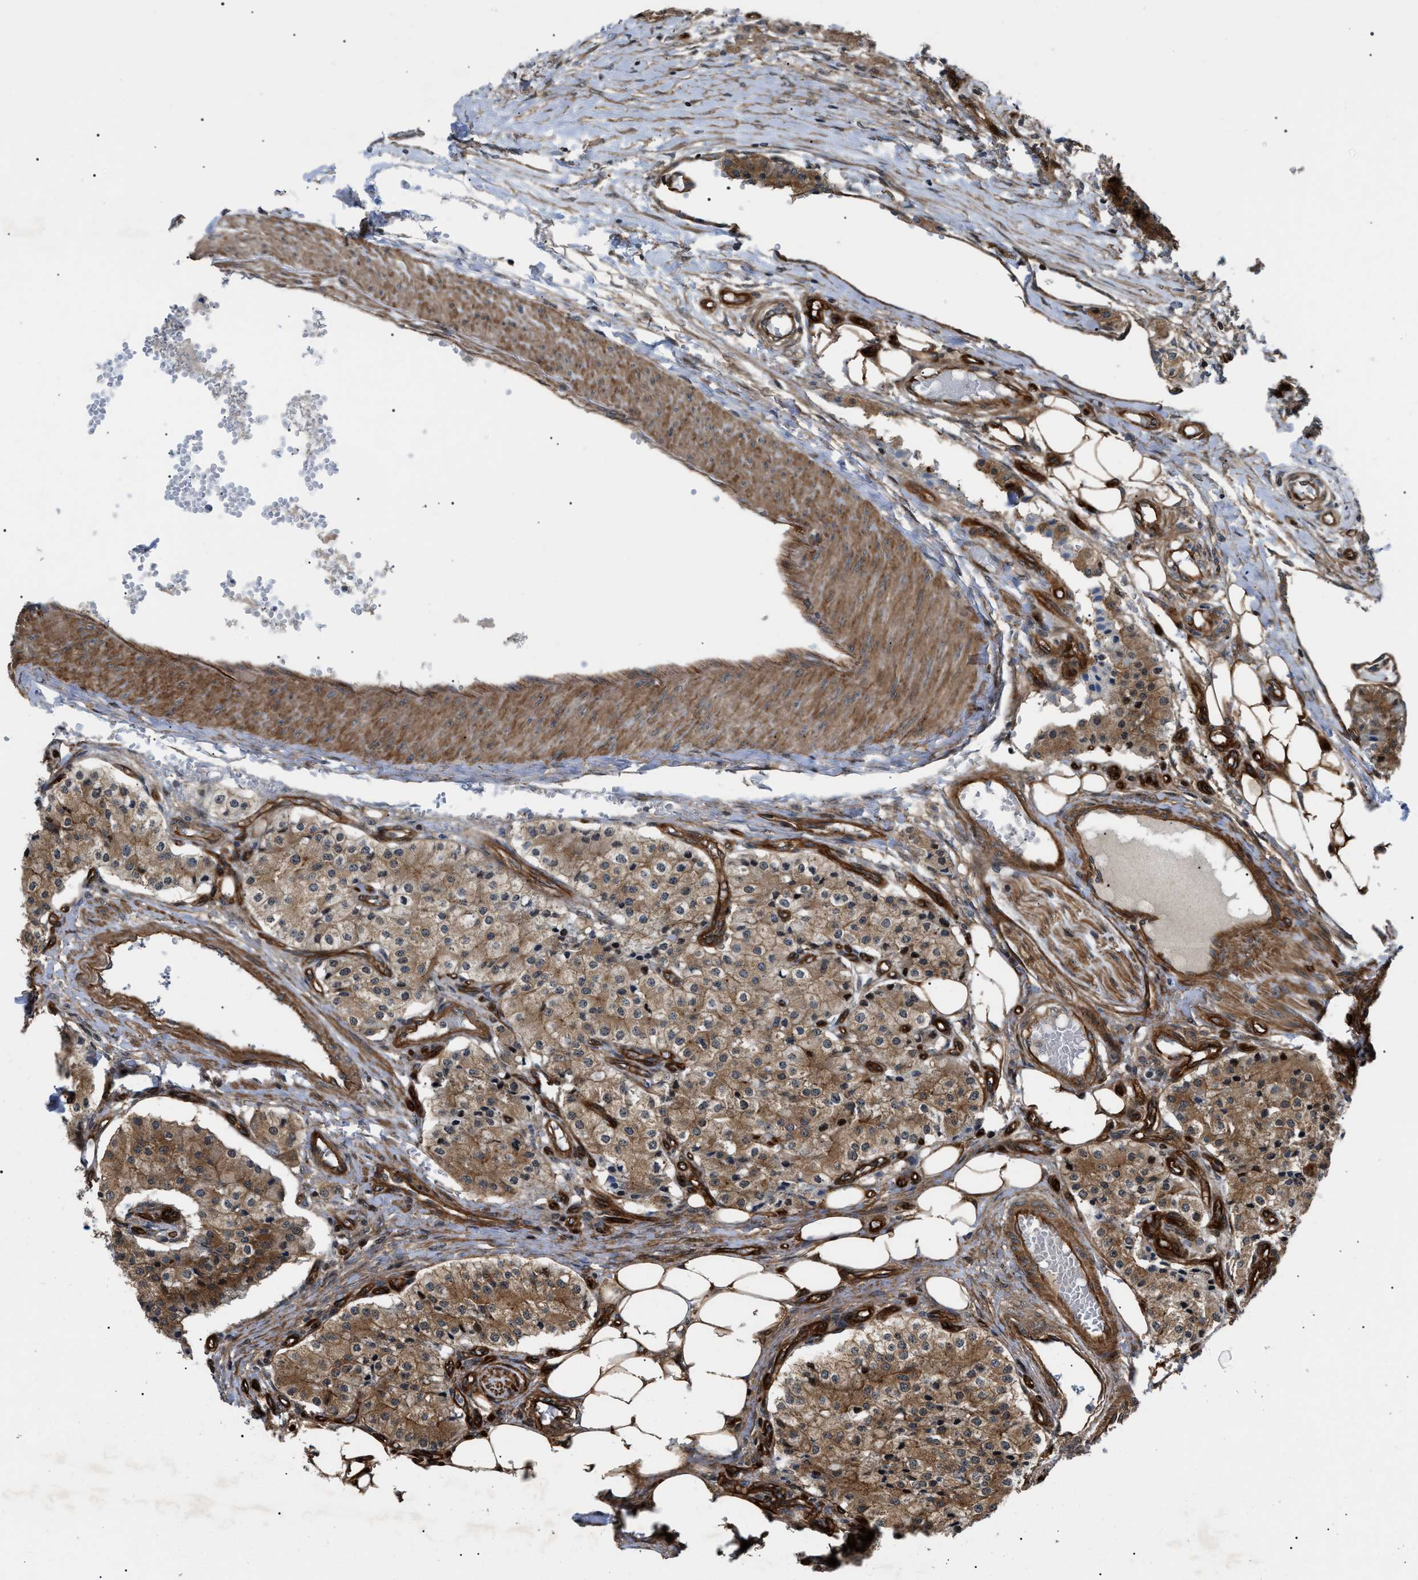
{"staining": {"intensity": "moderate", "quantity": ">75%", "location": "cytoplasmic/membranous,nuclear"}, "tissue": "carcinoid", "cell_type": "Tumor cells", "image_type": "cancer", "snomed": [{"axis": "morphology", "description": "Carcinoid, malignant, NOS"}, {"axis": "topography", "description": "Colon"}], "caption": "IHC of malignant carcinoid reveals medium levels of moderate cytoplasmic/membranous and nuclear positivity in approximately >75% of tumor cells.", "gene": "CRCP", "patient": {"sex": "female", "age": 52}}